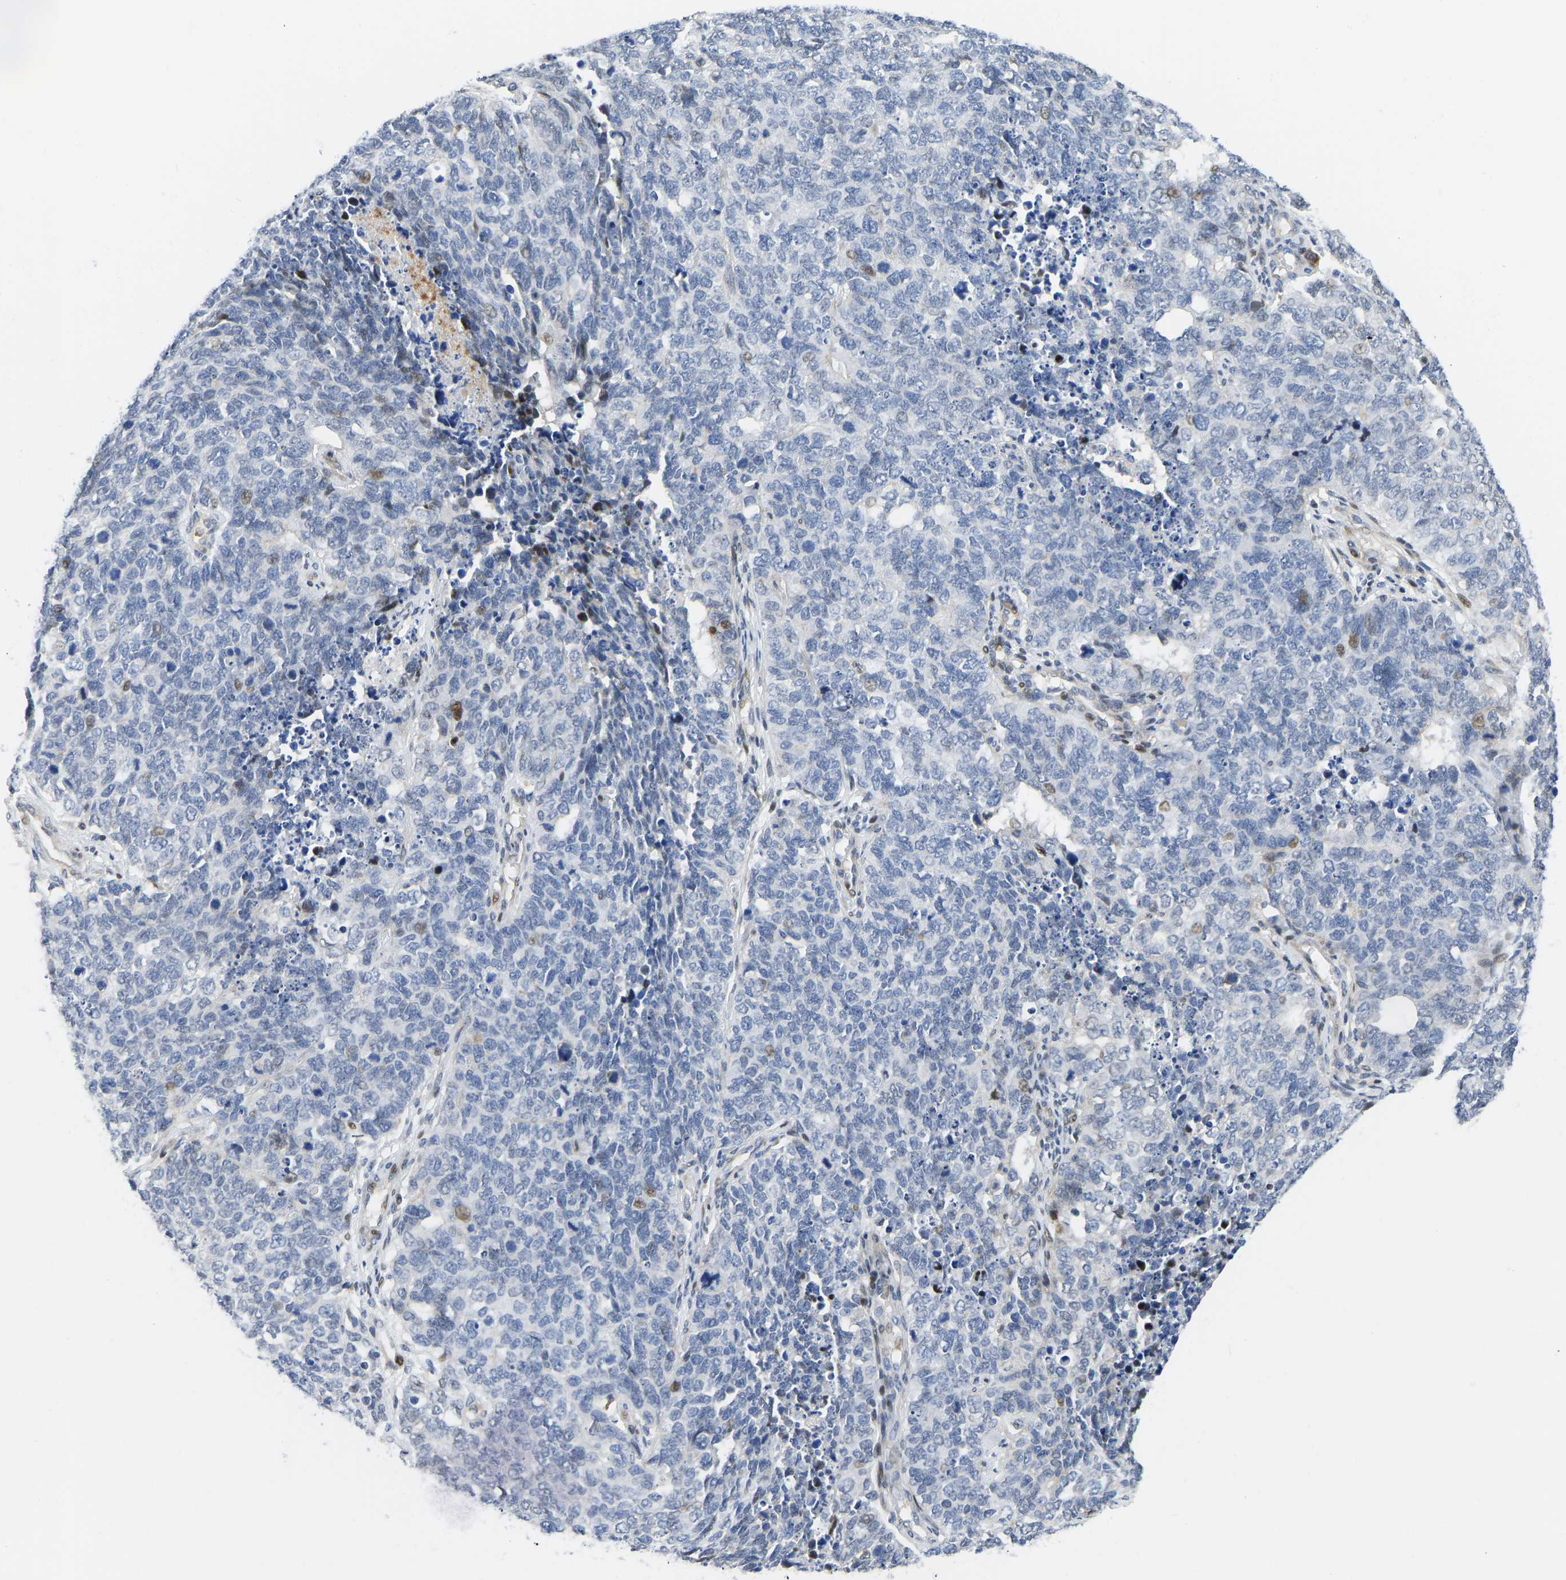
{"staining": {"intensity": "moderate", "quantity": "<25%", "location": "nuclear"}, "tissue": "cervical cancer", "cell_type": "Tumor cells", "image_type": "cancer", "snomed": [{"axis": "morphology", "description": "Squamous cell carcinoma, NOS"}, {"axis": "topography", "description": "Cervix"}], "caption": "This is a micrograph of immunohistochemistry staining of cervical cancer (squamous cell carcinoma), which shows moderate expression in the nuclear of tumor cells.", "gene": "HDAC5", "patient": {"sex": "female", "age": 63}}